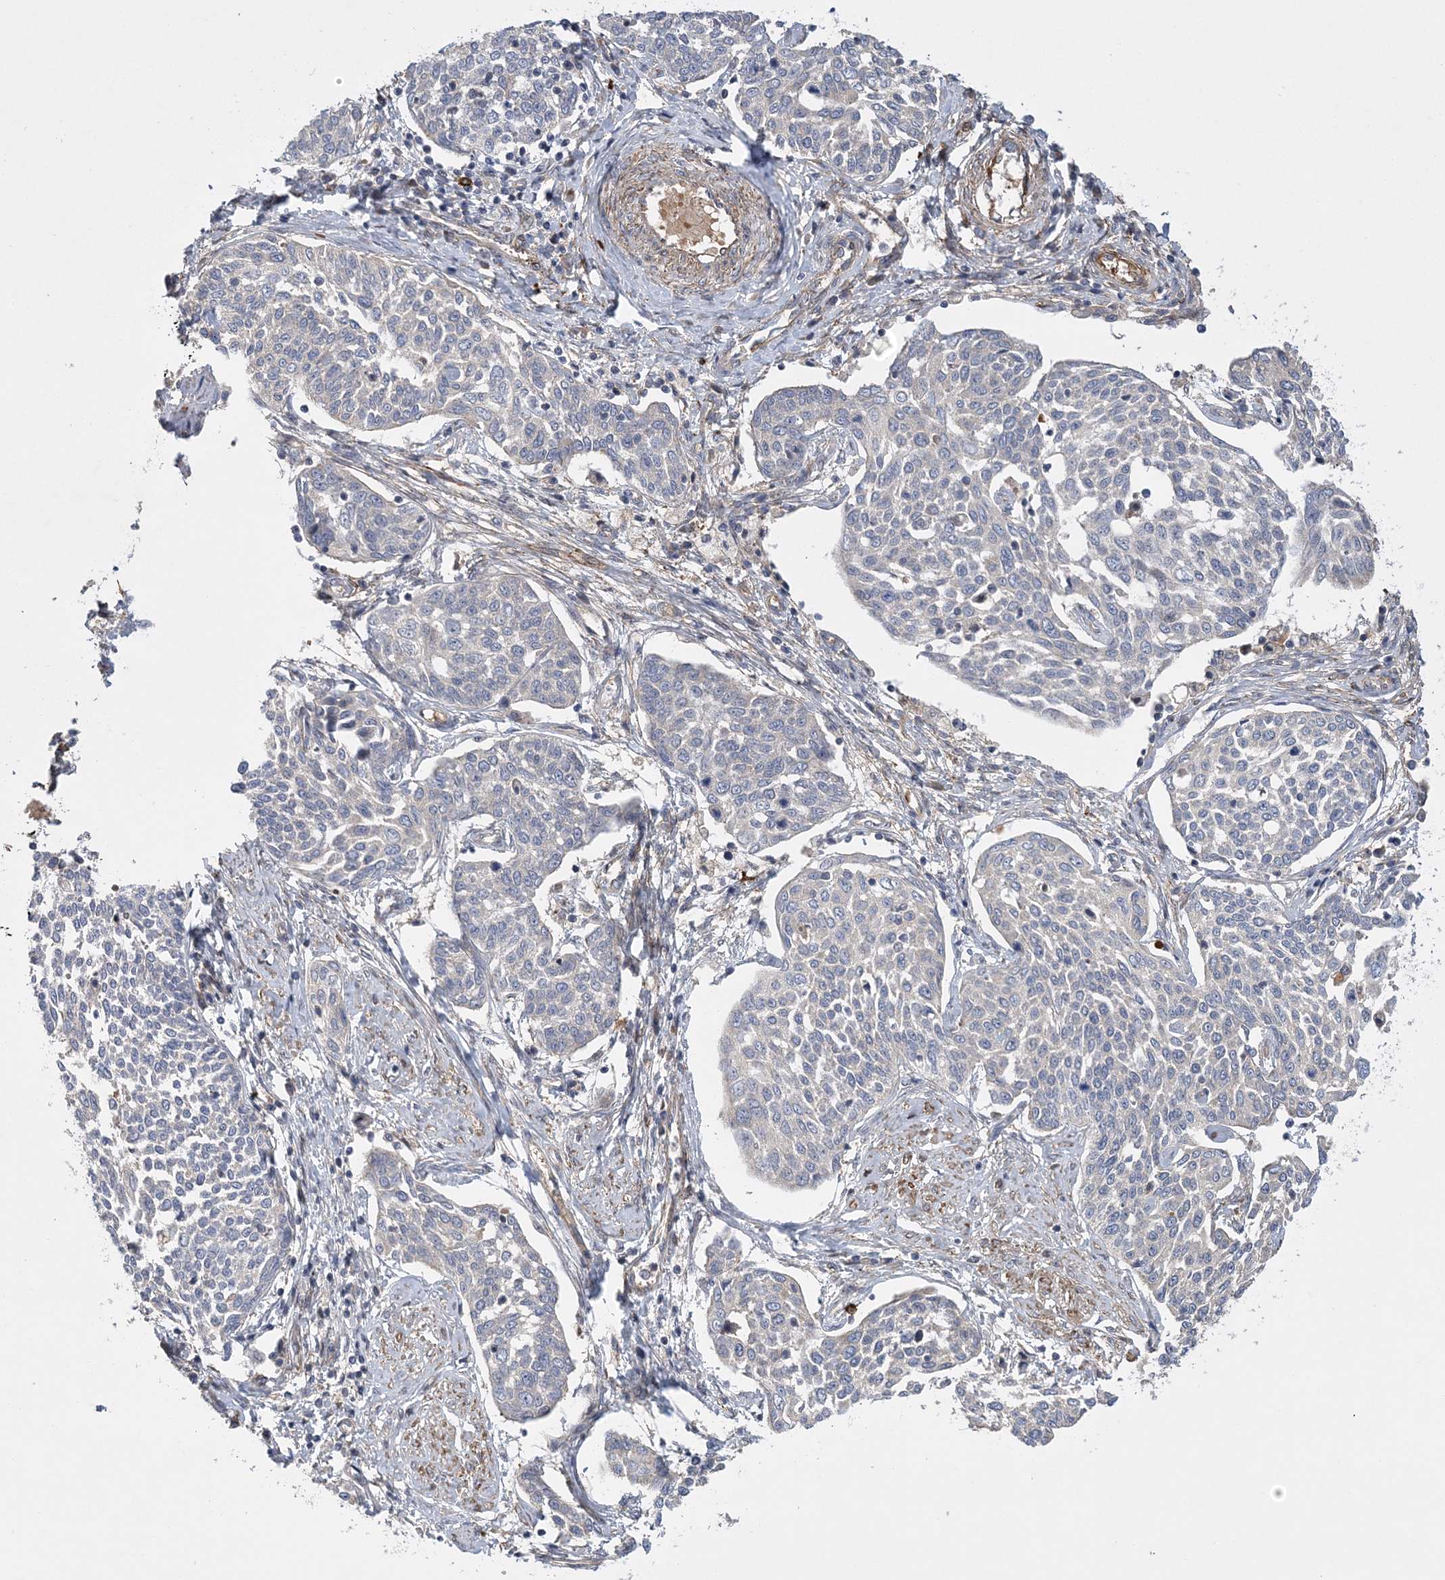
{"staining": {"intensity": "negative", "quantity": "none", "location": "none"}, "tissue": "cervical cancer", "cell_type": "Tumor cells", "image_type": "cancer", "snomed": [{"axis": "morphology", "description": "Squamous cell carcinoma, NOS"}, {"axis": "topography", "description": "Cervix"}], "caption": "High power microscopy photomicrograph of an IHC micrograph of cervical cancer, revealing no significant staining in tumor cells.", "gene": "CALN1", "patient": {"sex": "female", "age": 34}}